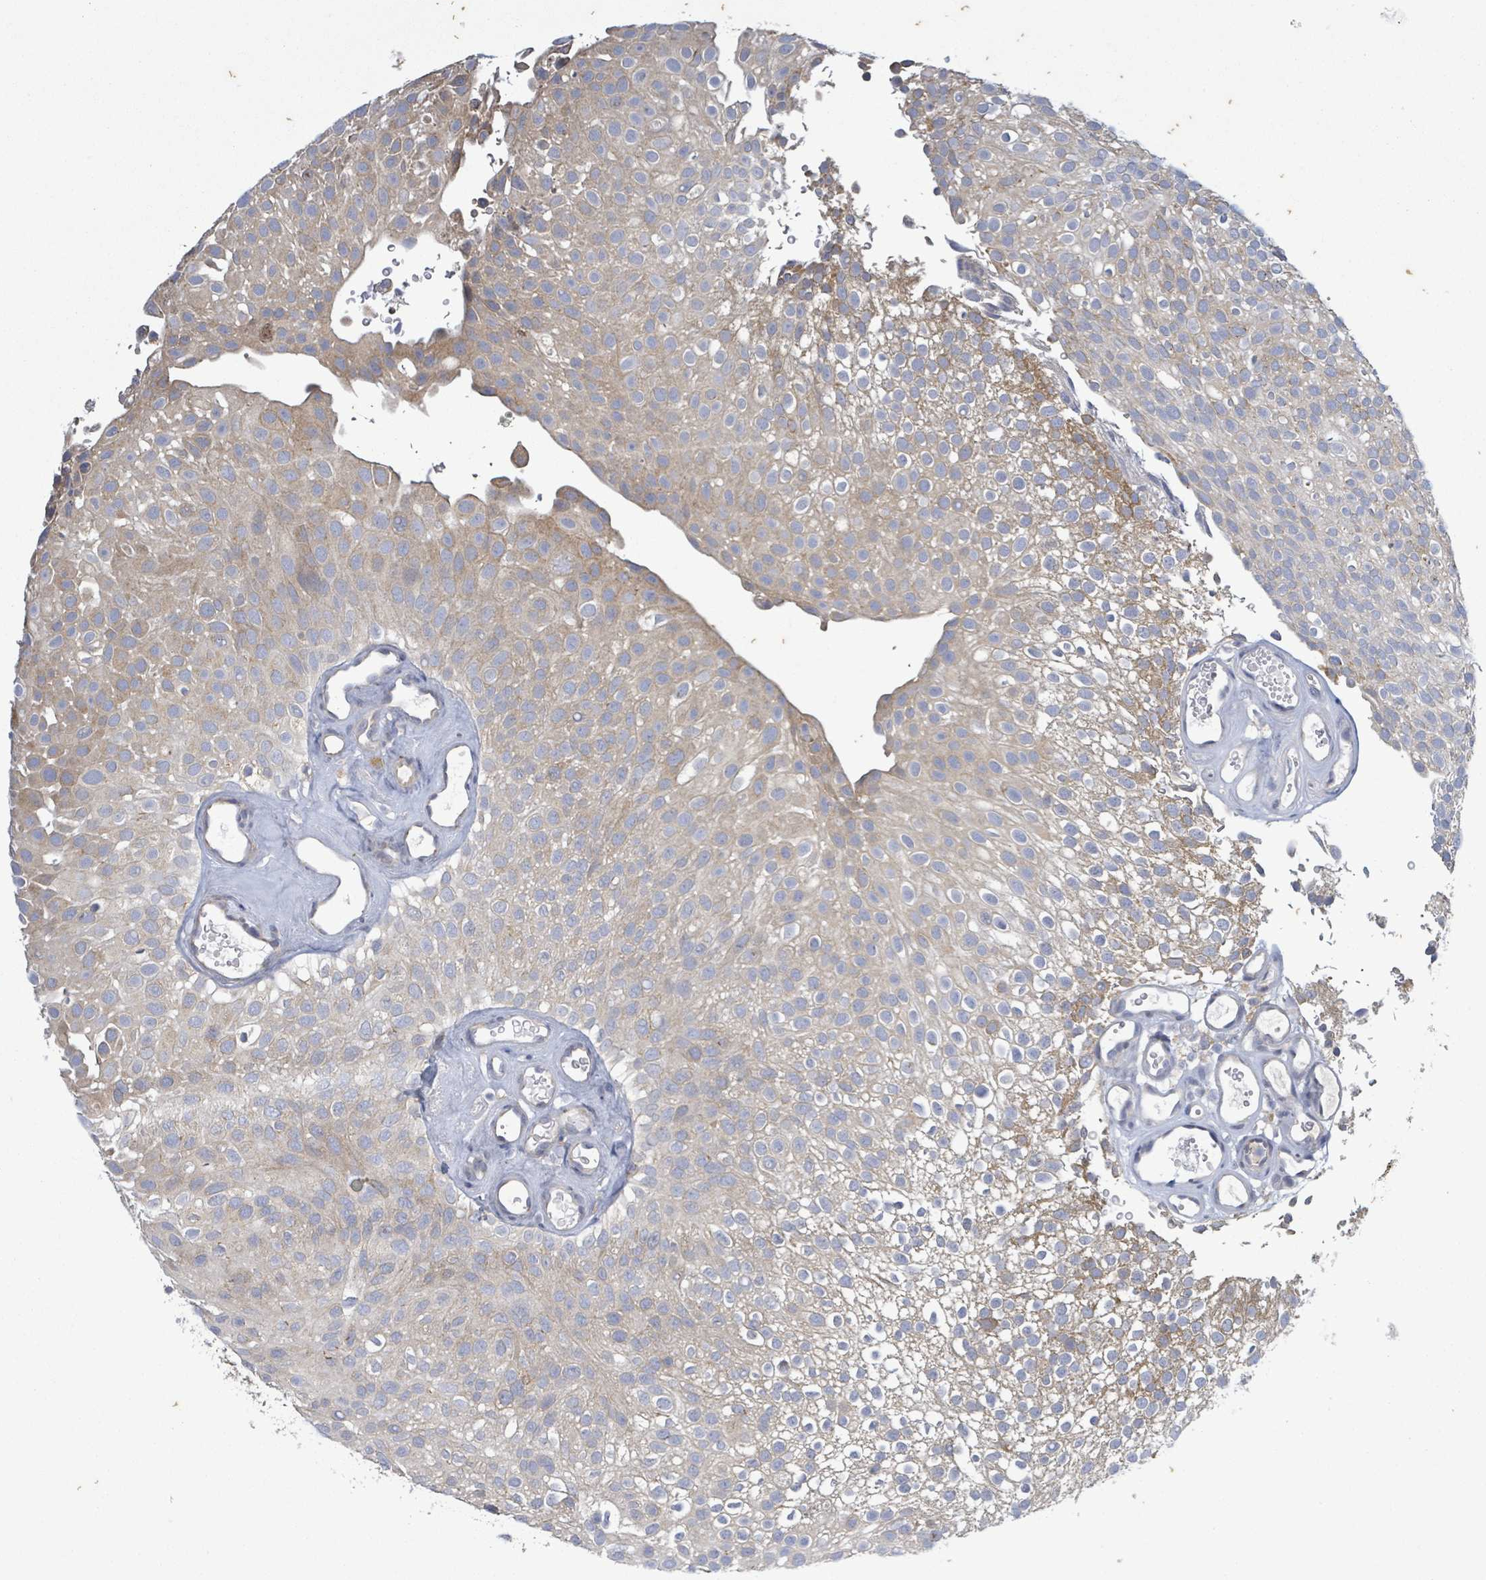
{"staining": {"intensity": "weak", "quantity": "25%-75%", "location": "cytoplasmic/membranous"}, "tissue": "urothelial cancer", "cell_type": "Tumor cells", "image_type": "cancer", "snomed": [{"axis": "morphology", "description": "Urothelial carcinoma, Low grade"}, {"axis": "topography", "description": "Urinary bladder"}], "caption": "Protein expression analysis of low-grade urothelial carcinoma shows weak cytoplasmic/membranous positivity in approximately 25%-75% of tumor cells.", "gene": "ATP13A1", "patient": {"sex": "male", "age": 78}}